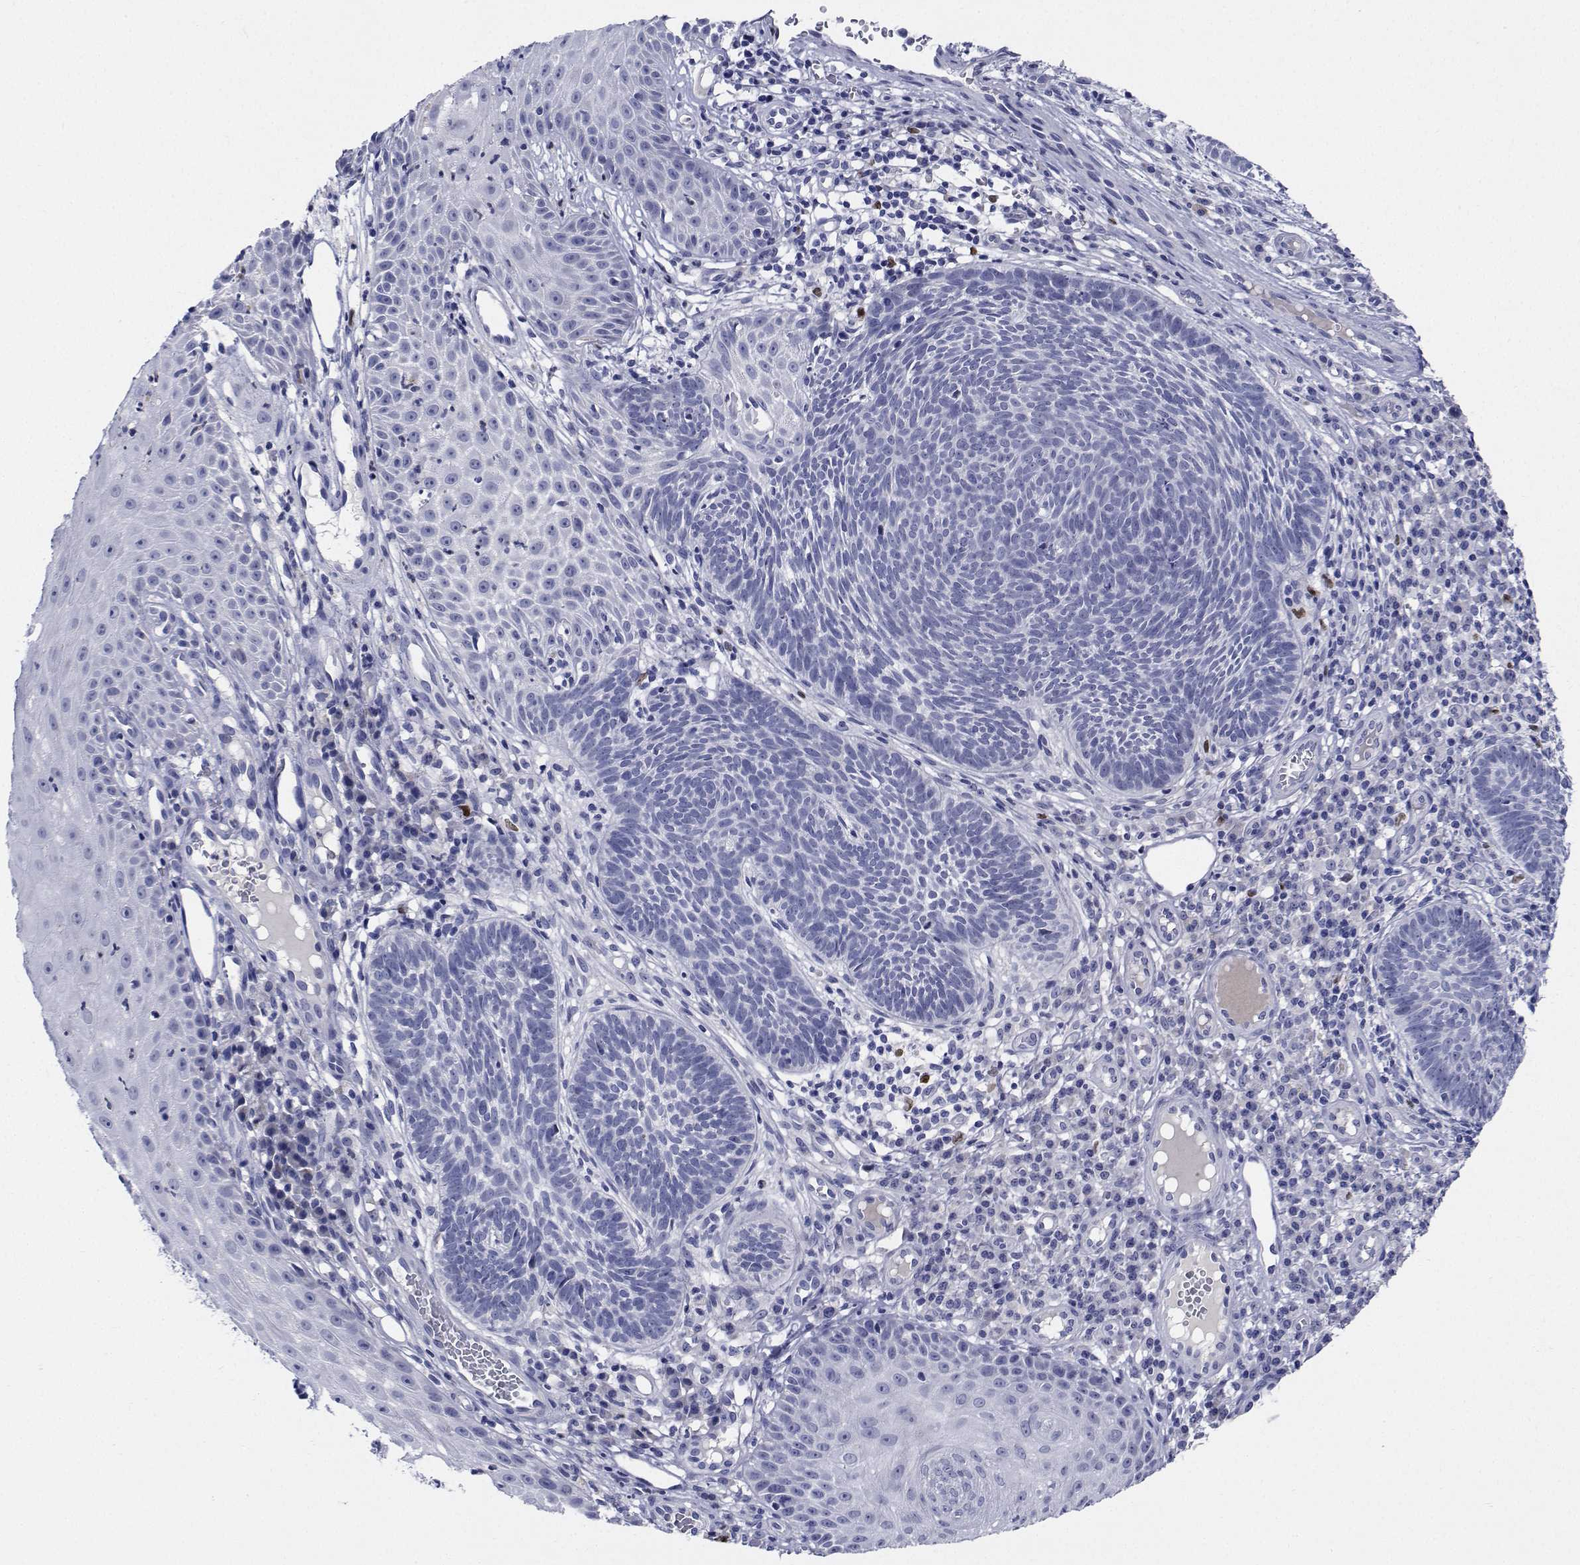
{"staining": {"intensity": "negative", "quantity": "none", "location": "none"}, "tissue": "skin cancer", "cell_type": "Tumor cells", "image_type": "cancer", "snomed": [{"axis": "morphology", "description": "Basal cell carcinoma"}, {"axis": "topography", "description": "Skin"}], "caption": "IHC image of human basal cell carcinoma (skin) stained for a protein (brown), which exhibits no staining in tumor cells.", "gene": "PLXNA4", "patient": {"sex": "male", "age": 59}}